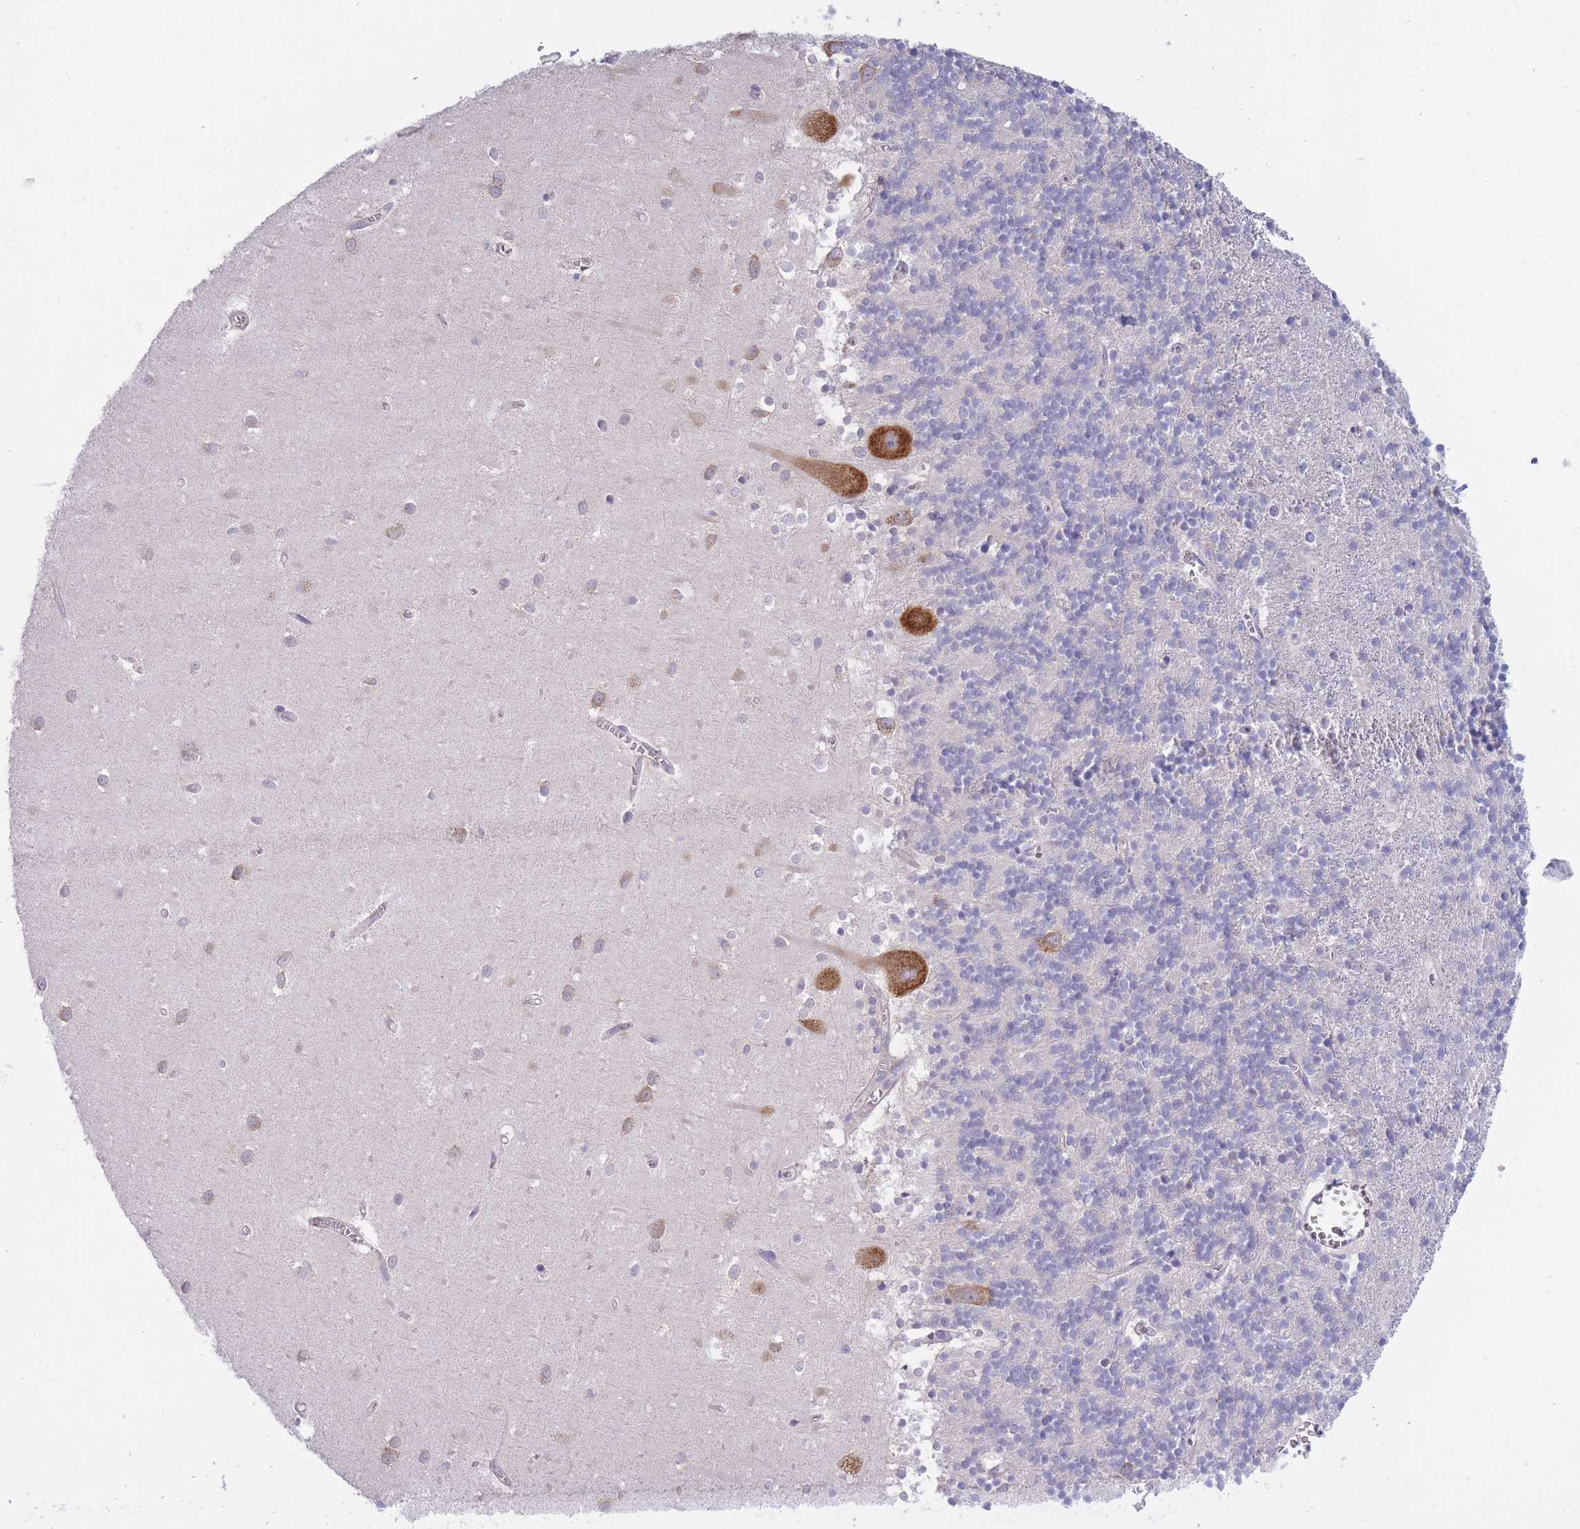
{"staining": {"intensity": "negative", "quantity": "none", "location": "none"}, "tissue": "cerebellum", "cell_type": "Cells in granular layer", "image_type": "normal", "snomed": [{"axis": "morphology", "description": "Normal tissue, NOS"}, {"axis": "topography", "description": "Cerebellum"}], "caption": "Photomicrograph shows no protein staining in cells in granular layer of benign cerebellum. (Brightfield microscopy of DAB (3,3'-diaminobenzidine) IHC at high magnification).", "gene": "COPG1", "patient": {"sex": "male", "age": 54}}